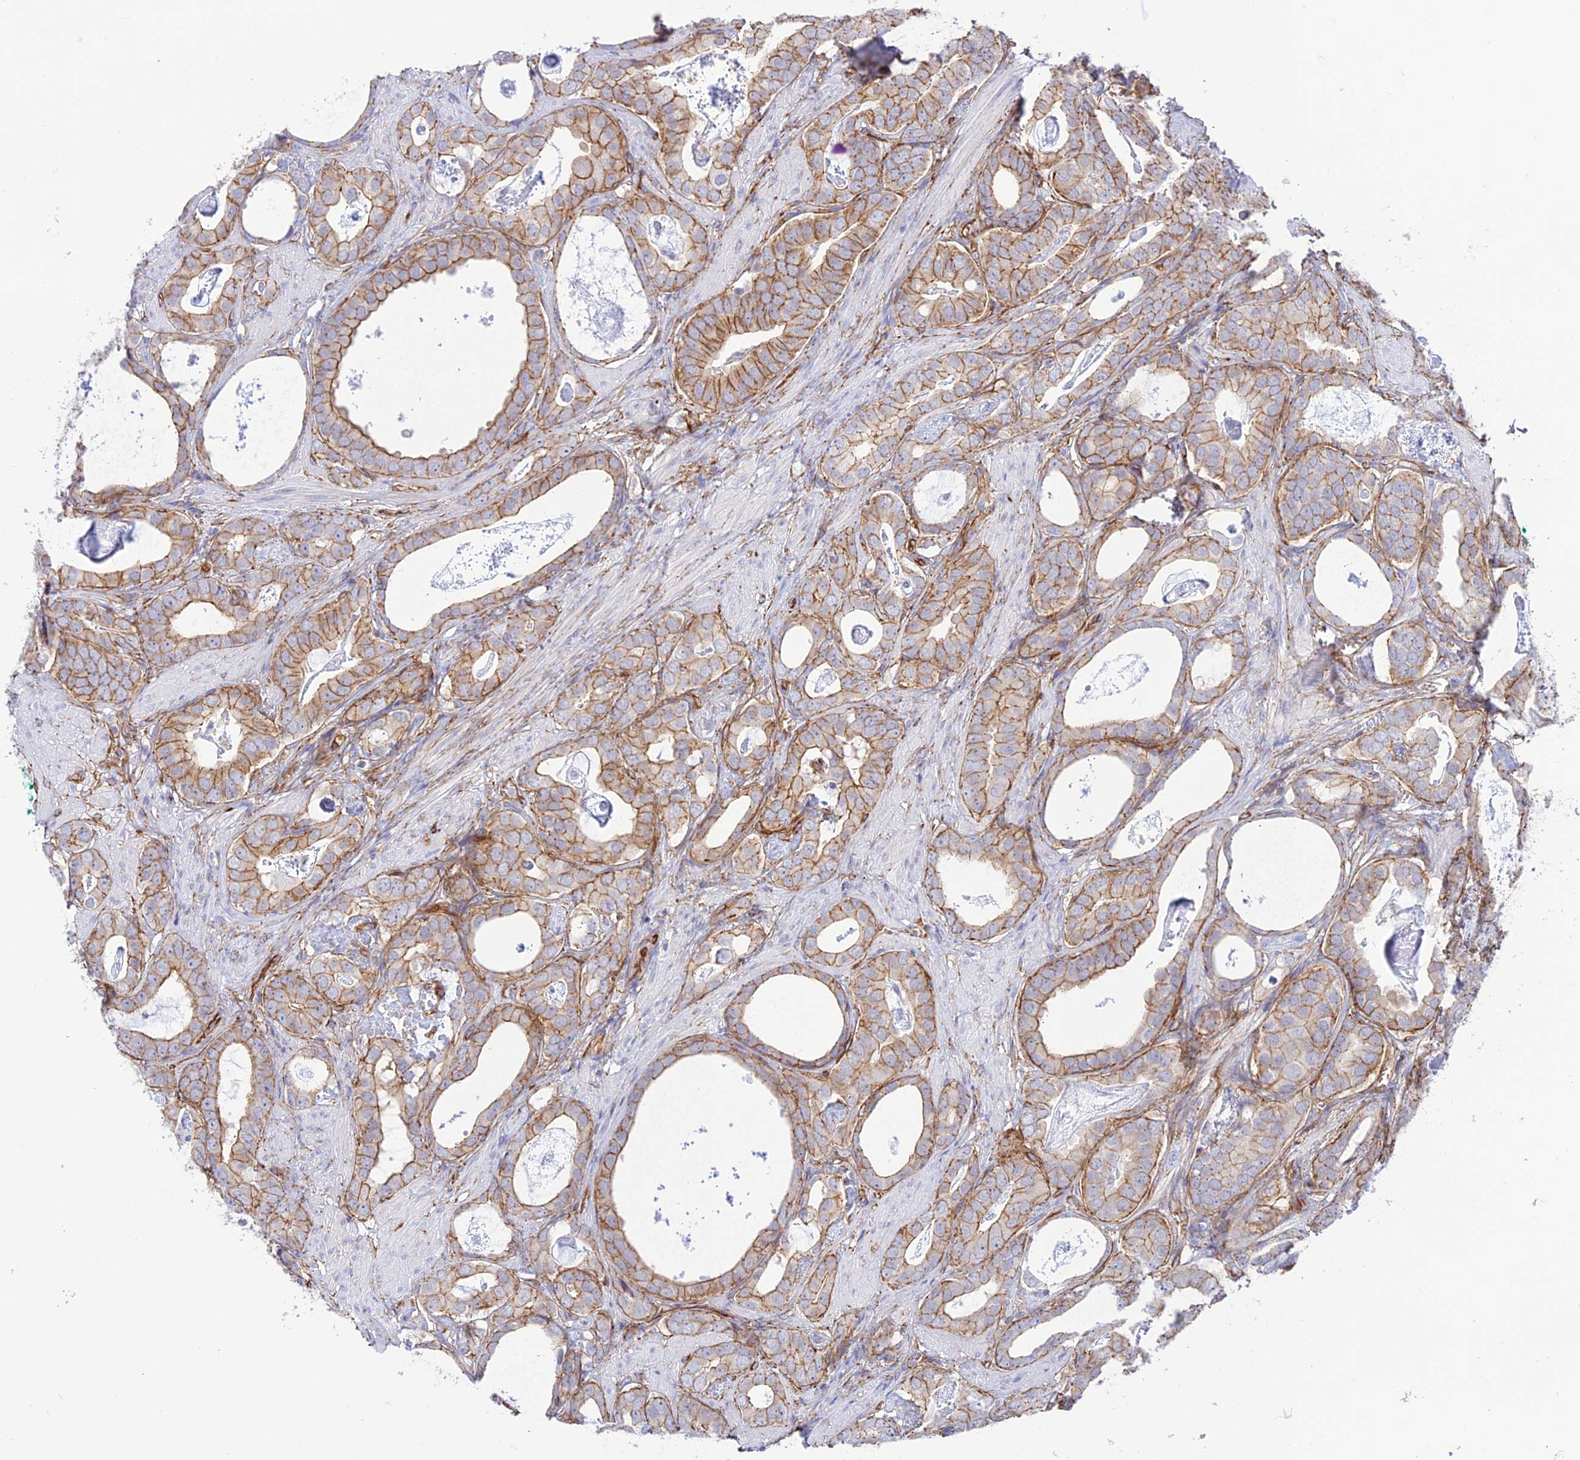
{"staining": {"intensity": "moderate", "quantity": "25%-75%", "location": "cytoplasmic/membranous"}, "tissue": "prostate cancer", "cell_type": "Tumor cells", "image_type": "cancer", "snomed": [{"axis": "morphology", "description": "Adenocarcinoma, Low grade"}, {"axis": "topography", "description": "Prostate"}], "caption": "Tumor cells demonstrate moderate cytoplasmic/membranous expression in approximately 25%-75% of cells in prostate cancer (adenocarcinoma (low-grade)).", "gene": "YPEL5", "patient": {"sex": "male", "age": 71}}